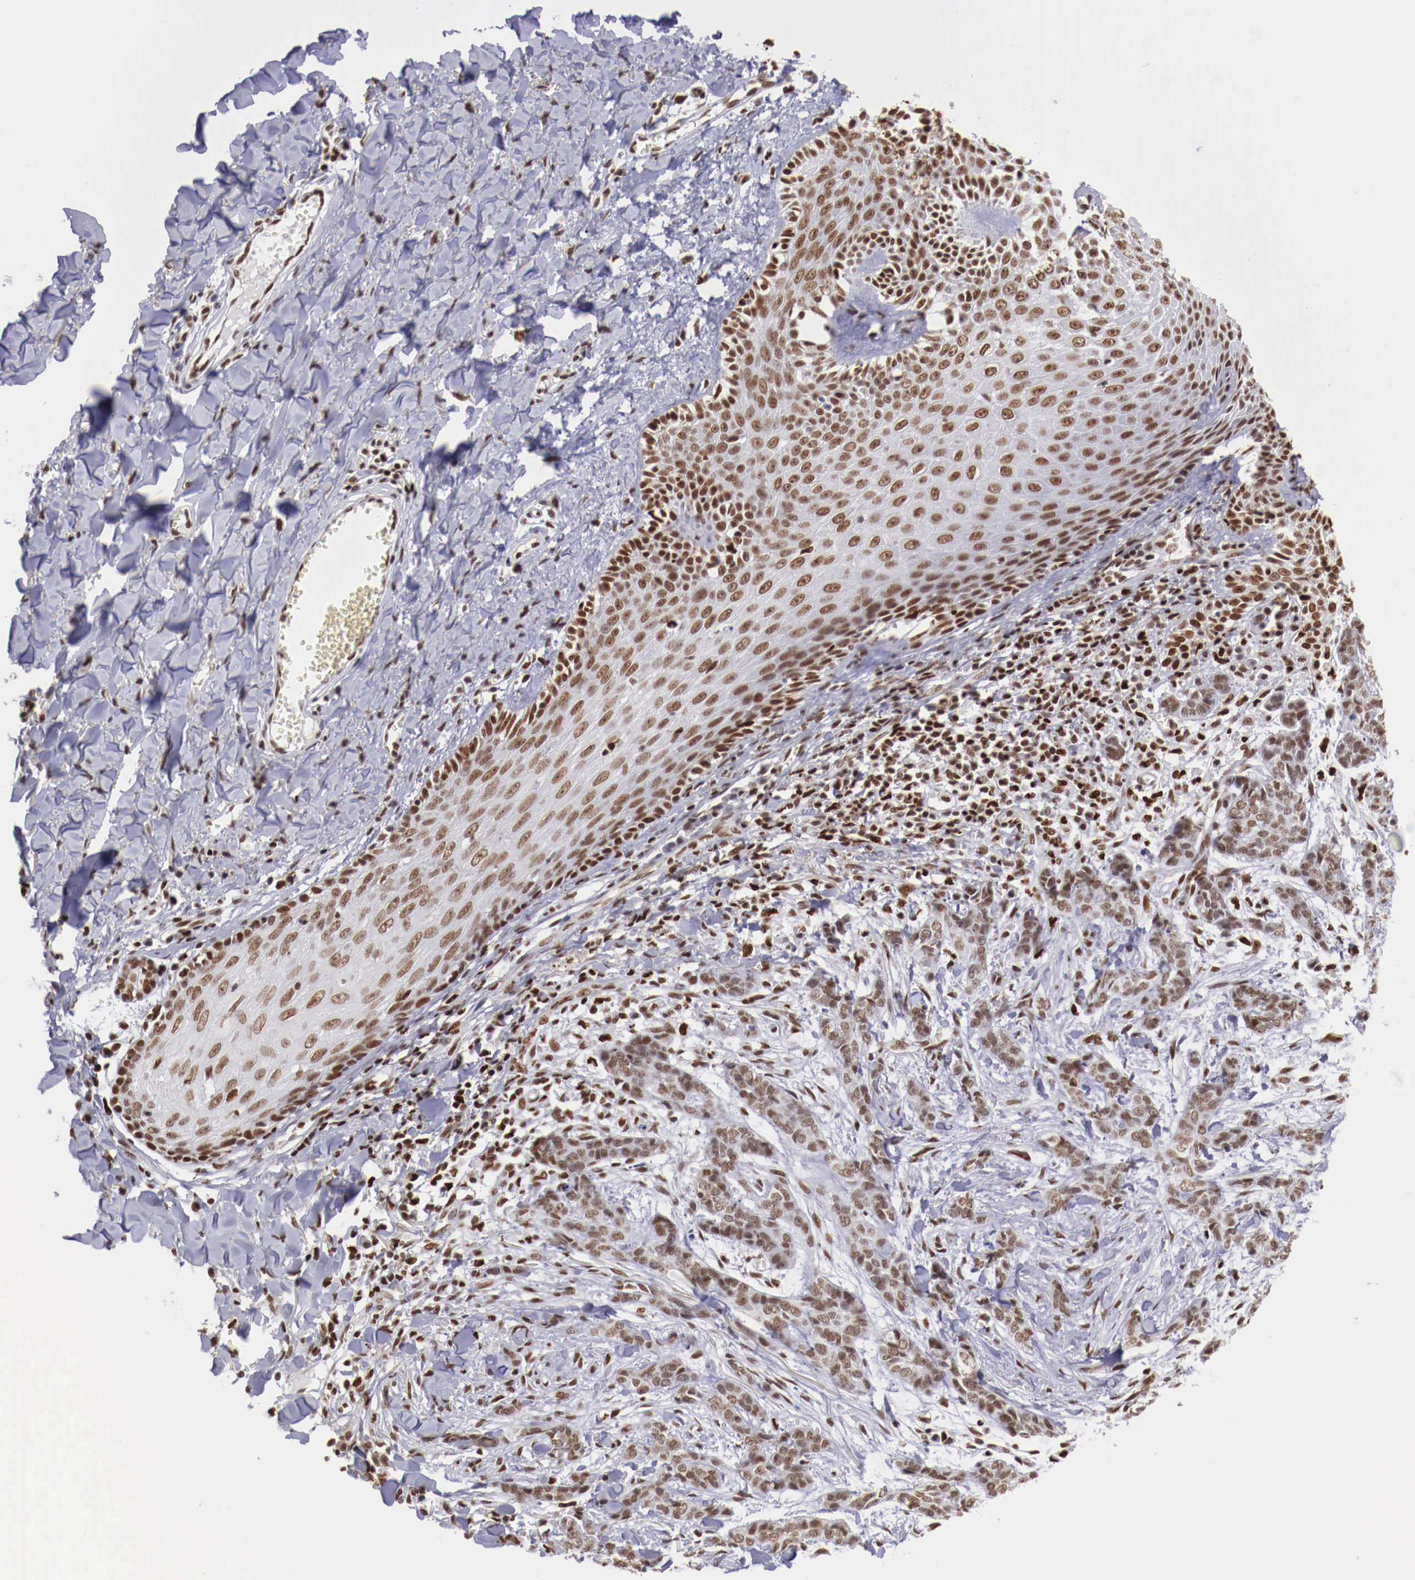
{"staining": {"intensity": "moderate", "quantity": ">75%", "location": "nuclear"}, "tissue": "skin cancer", "cell_type": "Tumor cells", "image_type": "cancer", "snomed": [{"axis": "morphology", "description": "Normal tissue, NOS"}, {"axis": "morphology", "description": "Basal cell carcinoma"}, {"axis": "topography", "description": "Skin"}], "caption": "Immunohistochemical staining of human skin basal cell carcinoma shows medium levels of moderate nuclear protein positivity in approximately >75% of tumor cells.", "gene": "MAX", "patient": {"sex": "female", "age": 65}}